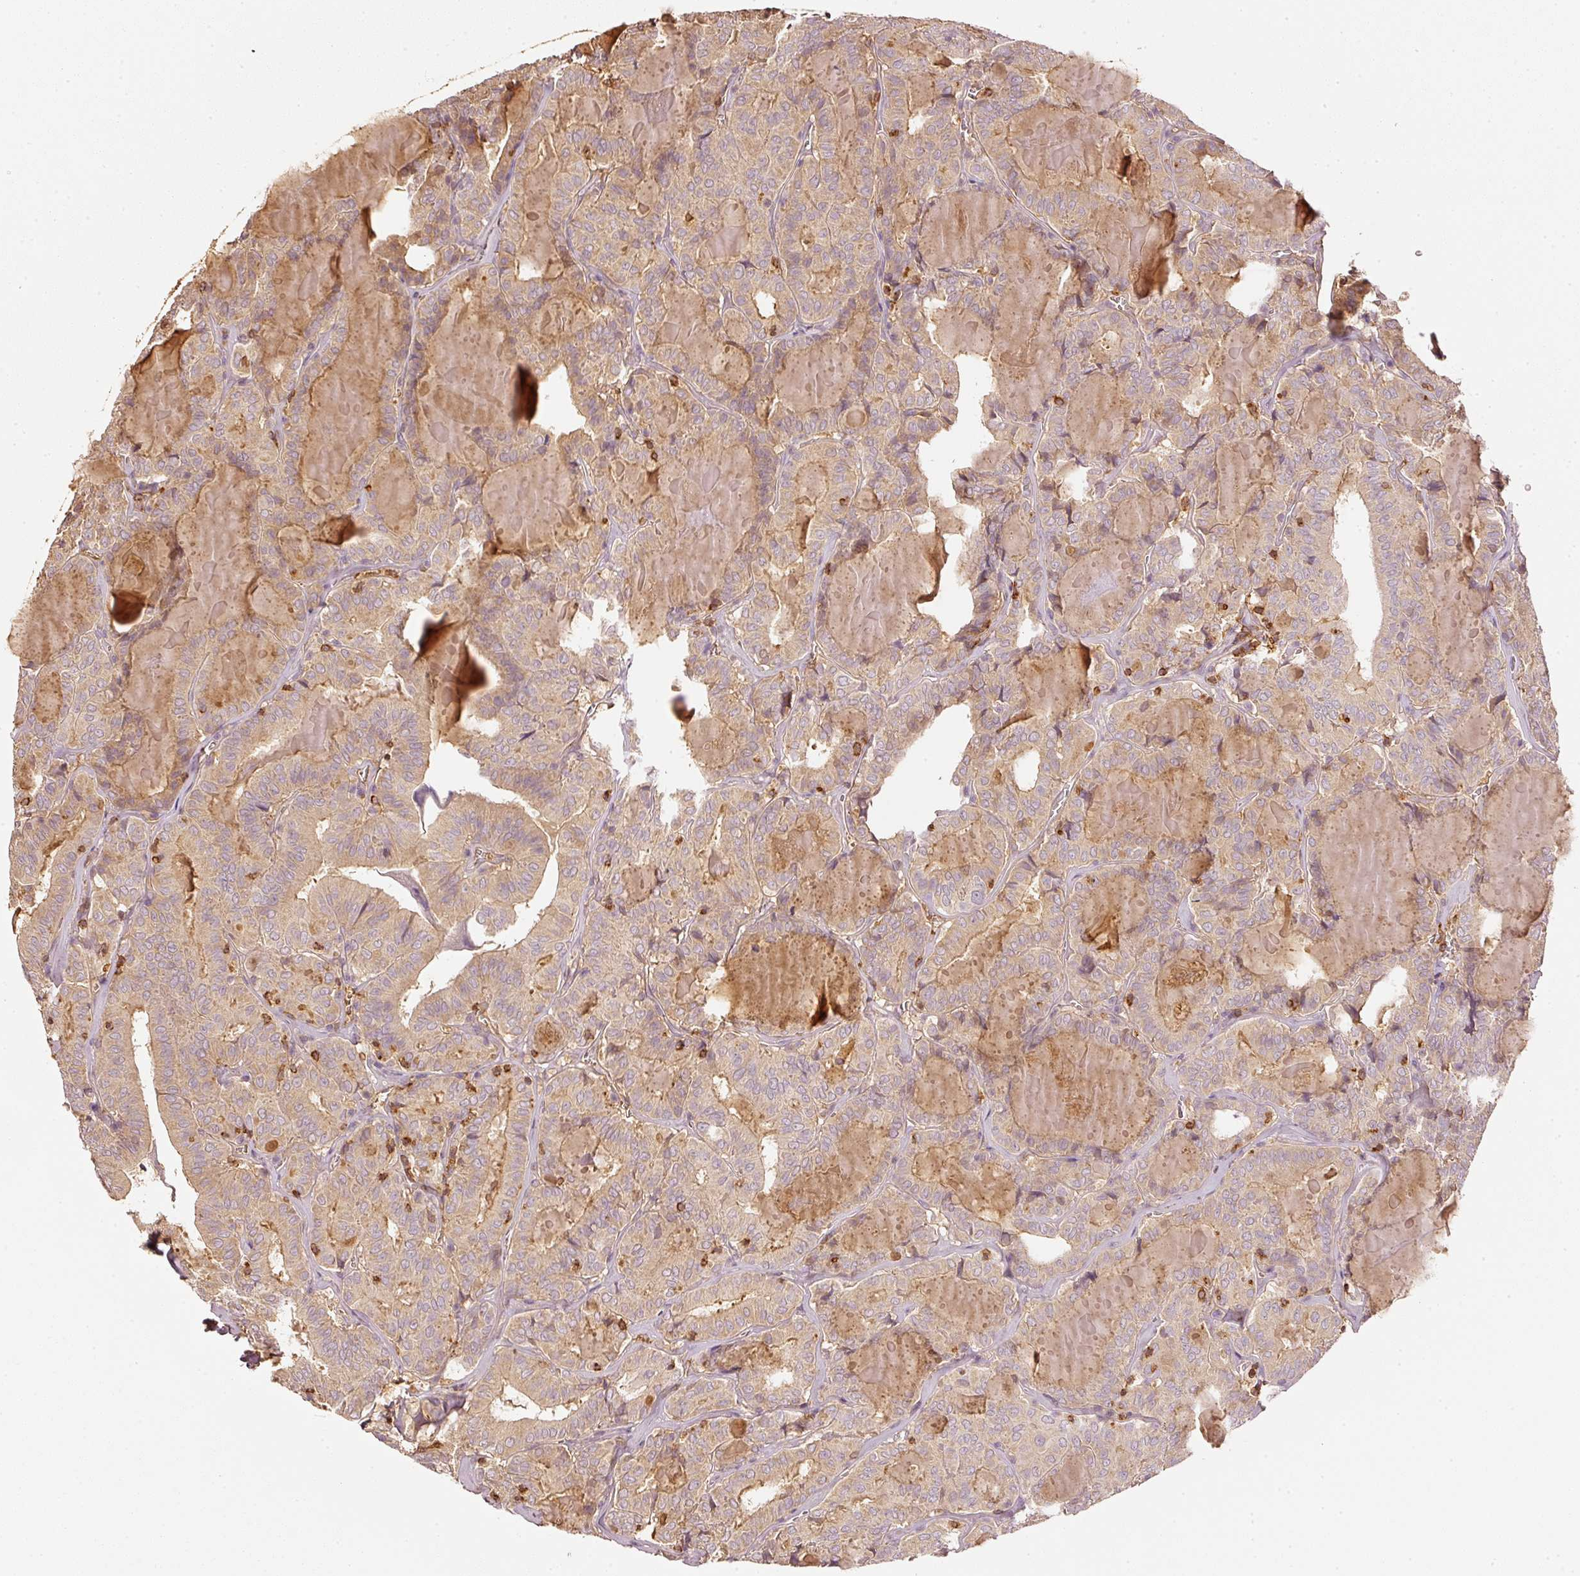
{"staining": {"intensity": "weak", "quantity": "25%-75%", "location": "cytoplasmic/membranous"}, "tissue": "thyroid cancer", "cell_type": "Tumor cells", "image_type": "cancer", "snomed": [{"axis": "morphology", "description": "Papillary adenocarcinoma, NOS"}, {"axis": "topography", "description": "Thyroid gland"}], "caption": "A brown stain labels weak cytoplasmic/membranous staining of a protein in human thyroid cancer (papillary adenocarcinoma) tumor cells. Immunohistochemistry (ihc) stains the protein of interest in brown and the nuclei are stained blue.", "gene": "EVL", "patient": {"sex": "female", "age": 72}}